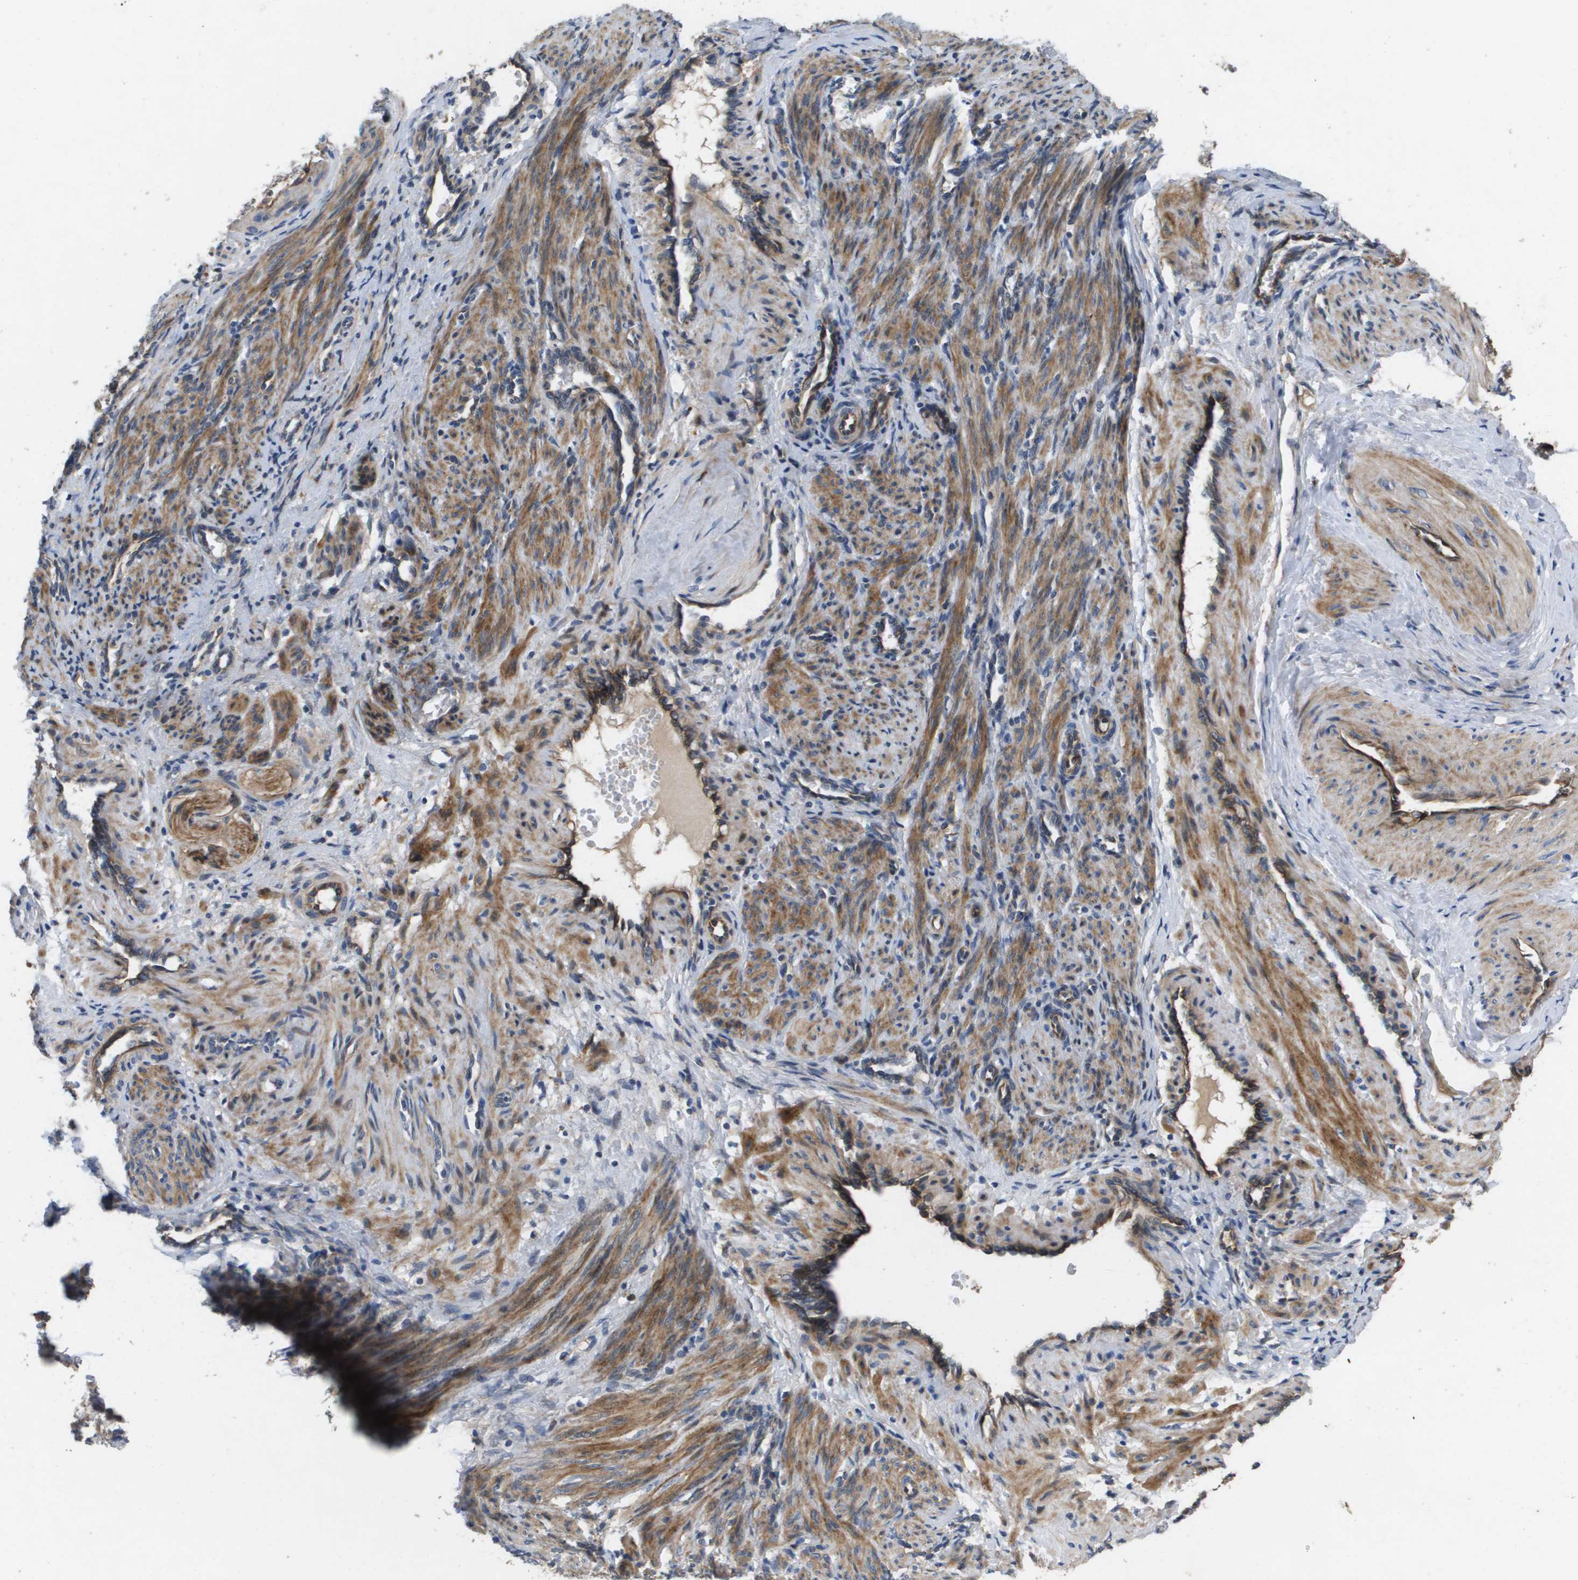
{"staining": {"intensity": "moderate", "quantity": ">75%", "location": "cytoplasmic/membranous"}, "tissue": "smooth muscle", "cell_type": "Smooth muscle cells", "image_type": "normal", "snomed": [{"axis": "morphology", "description": "Normal tissue, NOS"}, {"axis": "topography", "description": "Endometrium"}], "caption": "High-magnification brightfield microscopy of unremarkable smooth muscle stained with DAB (3,3'-diaminobenzidine) (brown) and counterstained with hematoxylin (blue). smooth muscle cells exhibit moderate cytoplasmic/membranous positivity is present in about>75% of cells. (brown staining indicates protein expression, while blue staining denotes nuclei).", "gene": "ENTPD2", "patient": {"sex": "female", "age": 33}}